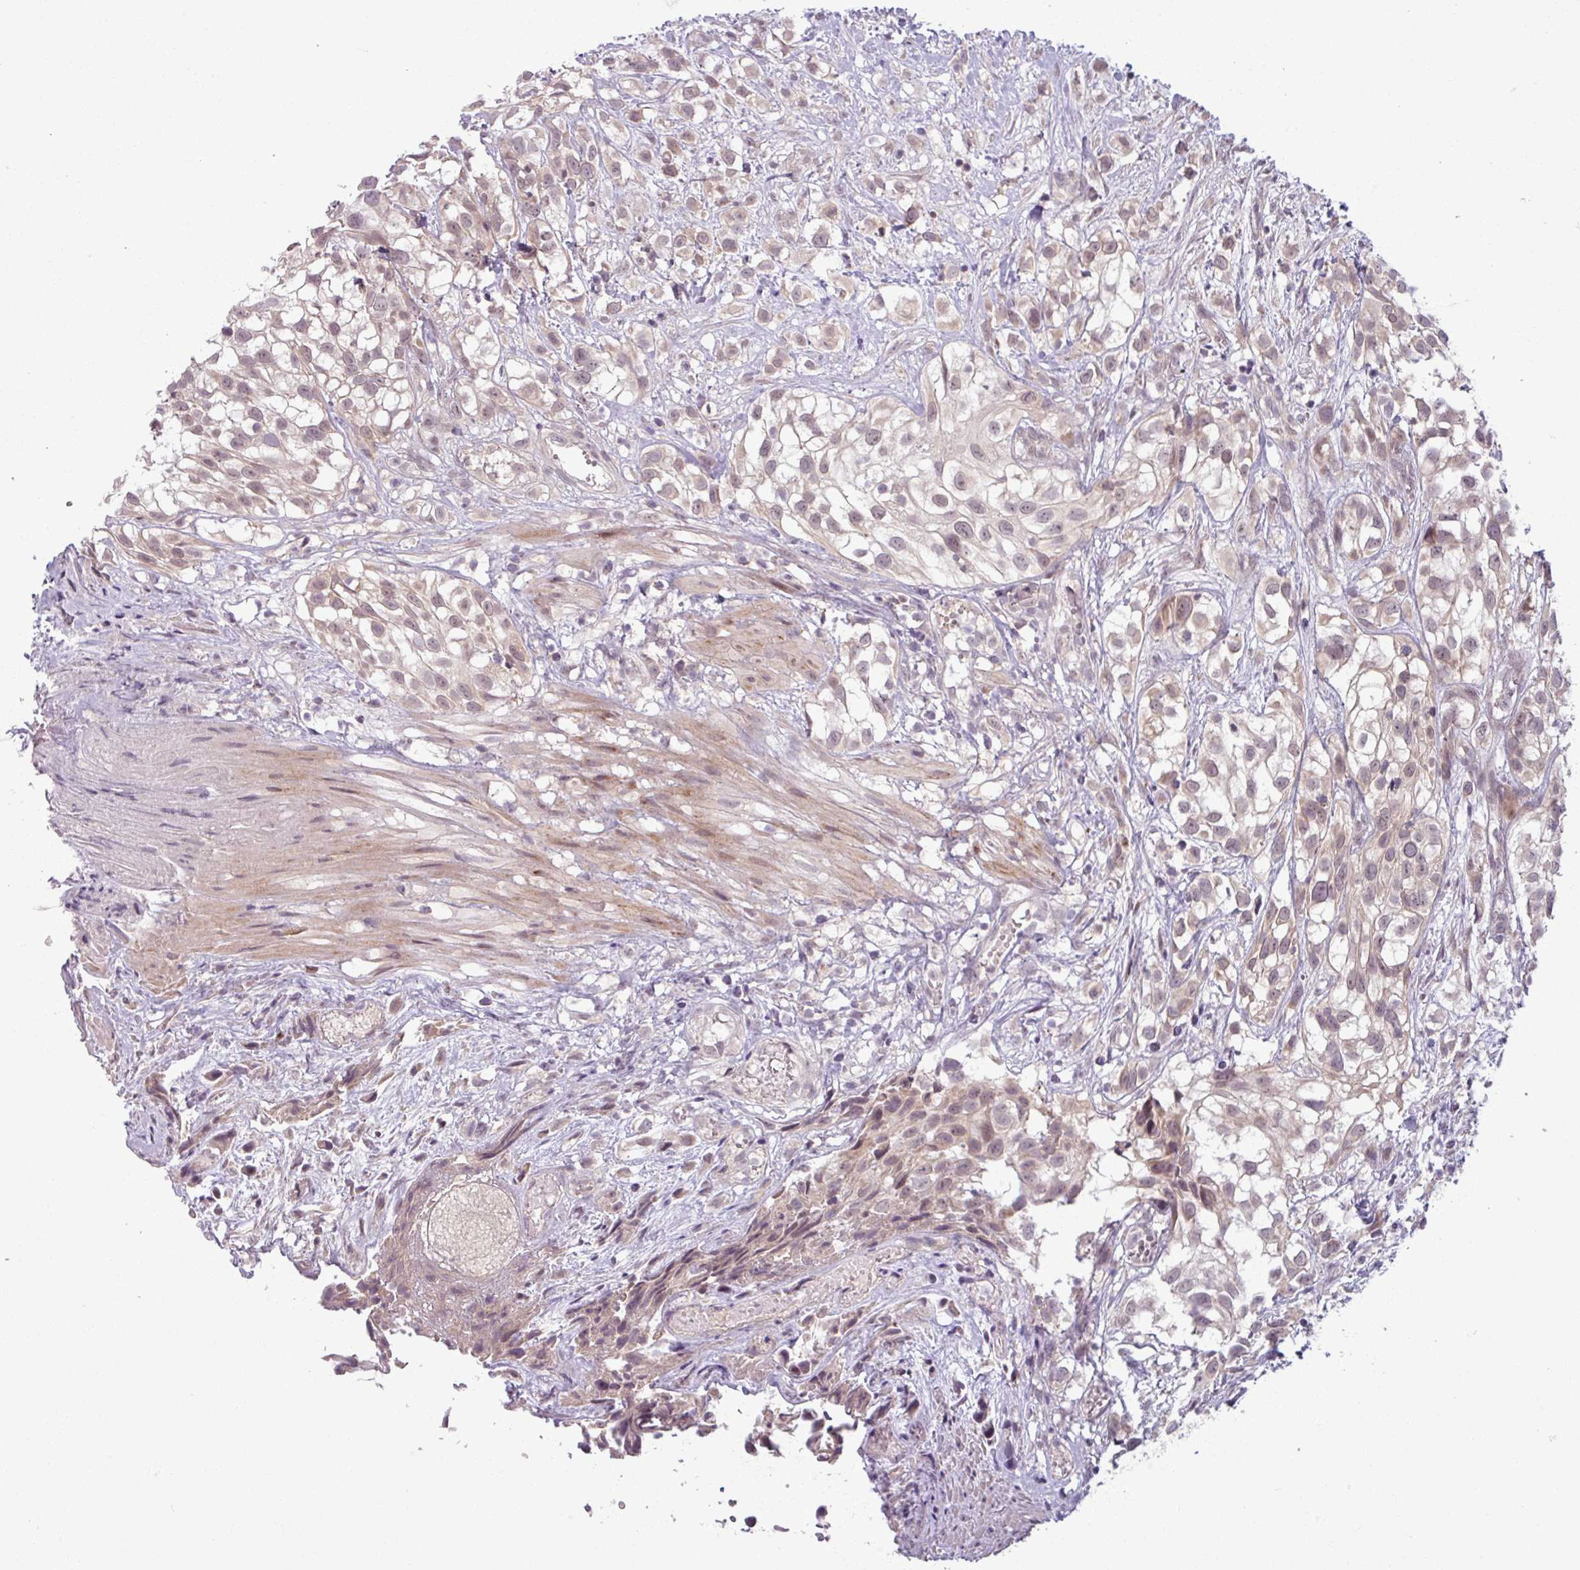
{"staining": {"intensity": "weak", "quantity": ">75%", "location": "cytoplasmic/membranous,nuclear"}, "tissue": "urothelial cancer", "cell_type": "Tumor cells", "image_type": "cancer", "snomed": [{"axis": "morphology", "description": "Urothelial carcinoma, High grade"}, {"axis": "topography", "description": "Urinary bladder"}], "caption": "Urothelial carcinoma (high-grade) was stained to show a protein in brown. There is low levels of weak cytoplasmic/membranous and nuclear staining in about >75% of tumor cells.", "gene": "OGFOD3", "patient": {"sex": "male", "age": 56}}